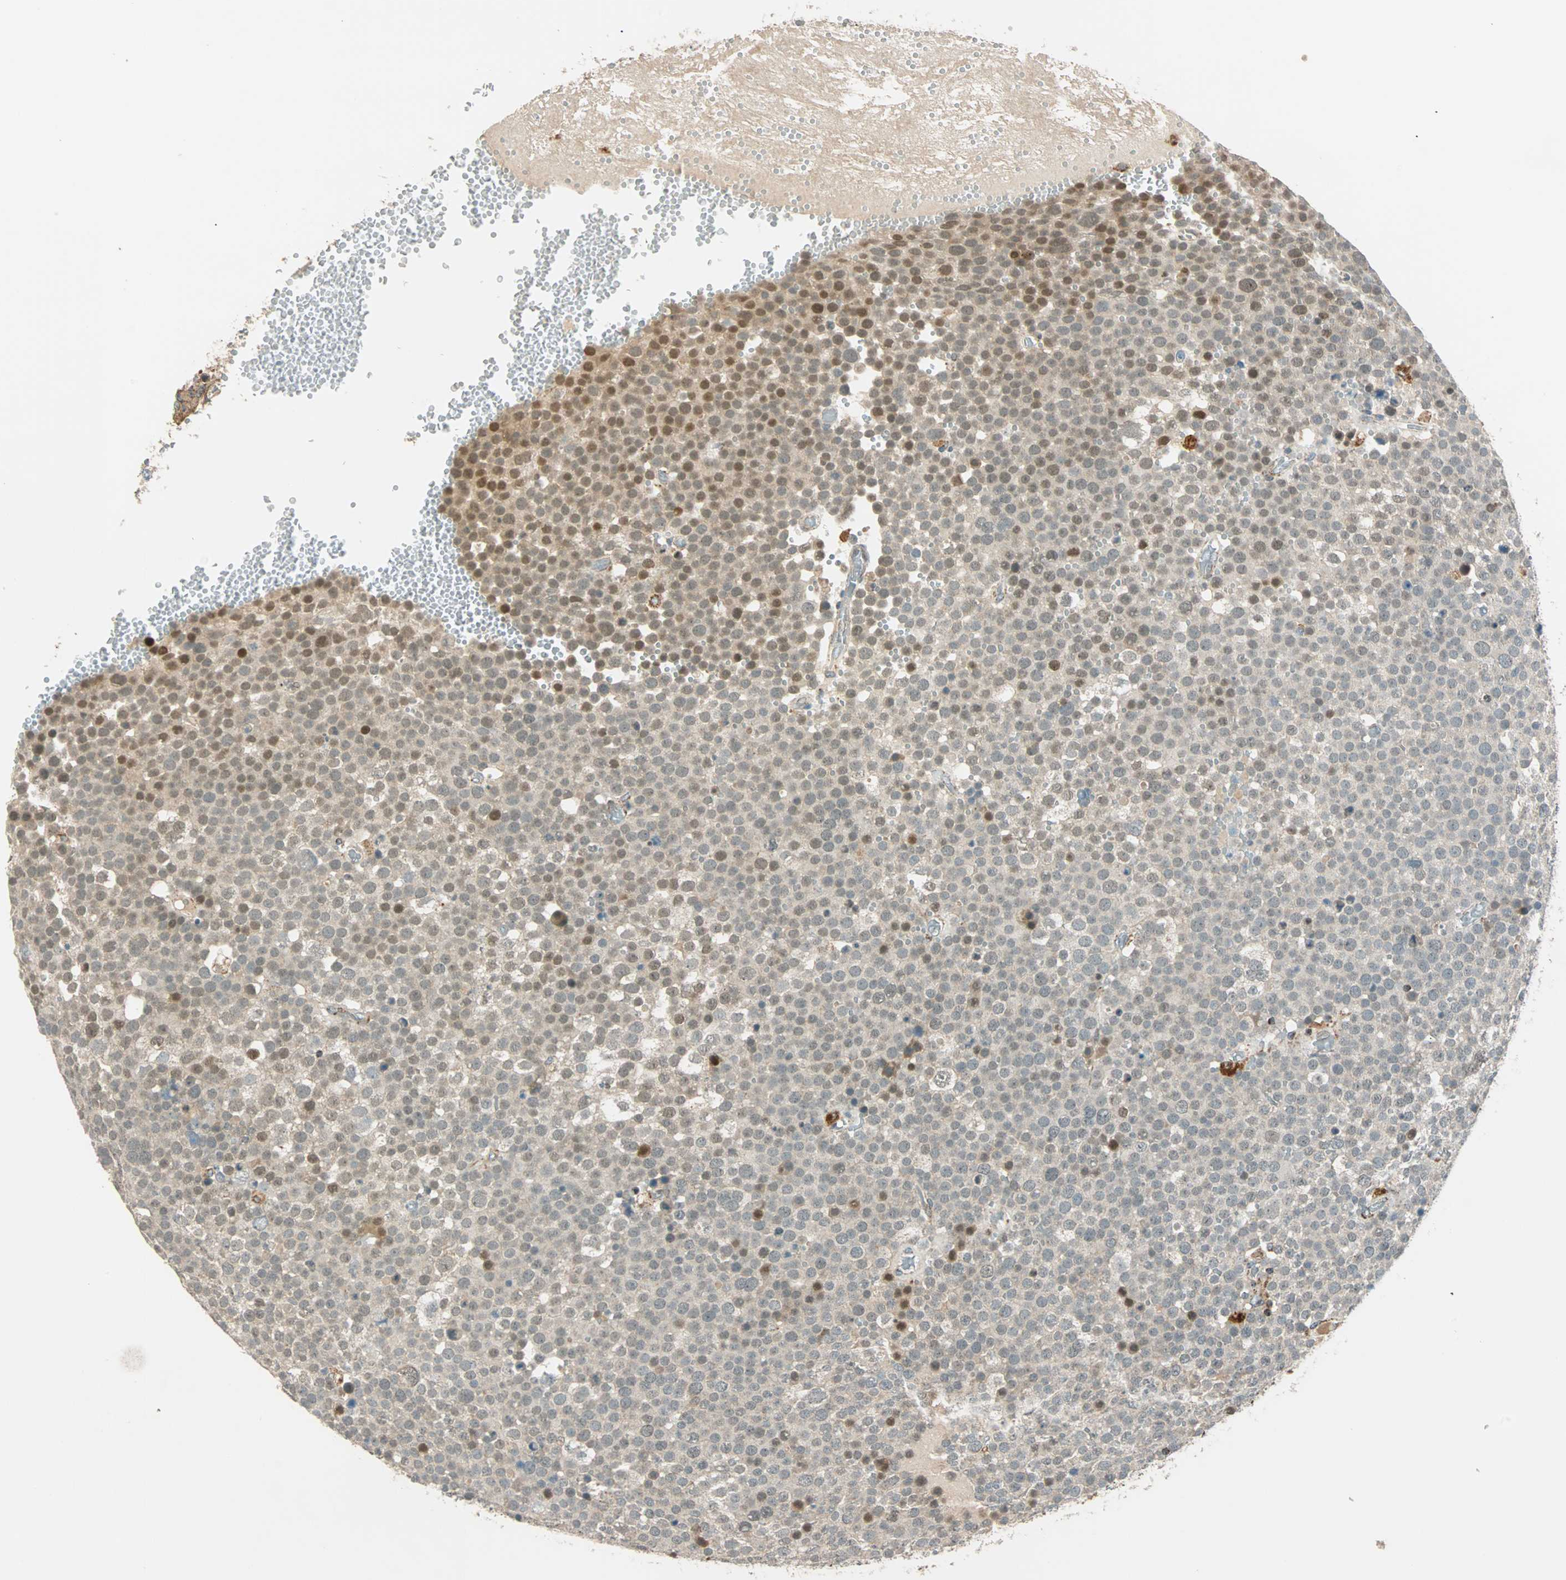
{"staining": {"intensity": "weak", "quantity": "<25%", "location": "cytoplasmic/membranous,nuclear"}, "tissue": "testis cancer", "cell_type": "Tumor cells", "image_type": "cancer", "snomed": [{"axis": "morphology", "description": "Seminoma, NOS"}, {"axis": "topography", "description": "Testis"}], "caption": "Protein analysis of testis seminoma reveals no significant staining in tumor cells. (DAB IHC with hematoxylin counter stain).", "gene": "SPRY4", "patient": {"sex": "male", "age": 71}}